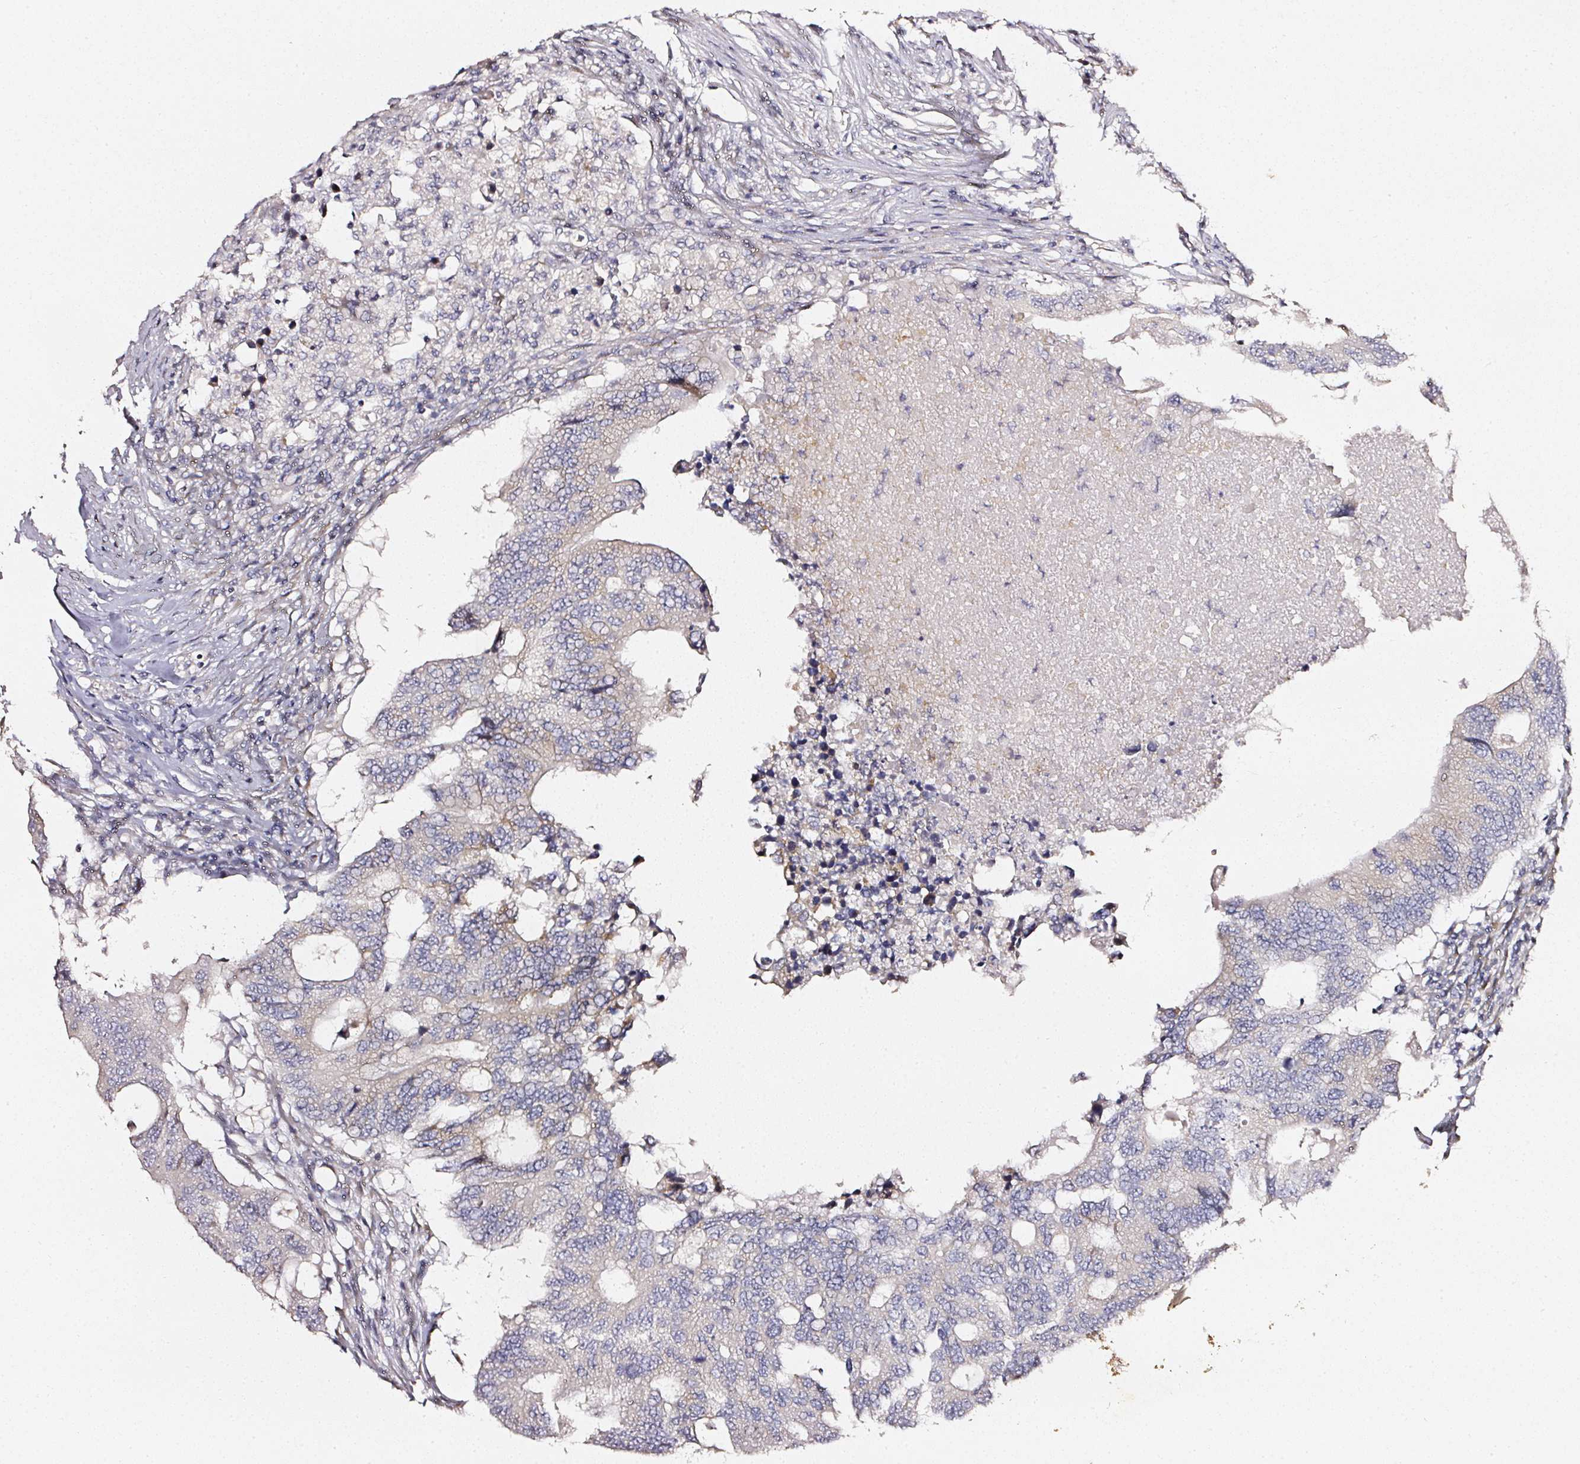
{"staining": {"intensity": "negative", "quantity": "none", "location": "none"}, "tissue": "colorectal cancer", "cell_type": "Tumor cells", "image_type": "cancer", "snomed": [{"axis": "morphology", "description": "Adenocarcinoma, NOS"}, {"axis": "topography", "description": "Colon"}], "caption": "Immunohistochemical staining of human colorectal cancer (adenocarcinoma) displays no significant positivity in tumor cells.", "gene": "NTRK1", "patient": {"sex": "male", "age": 71}}